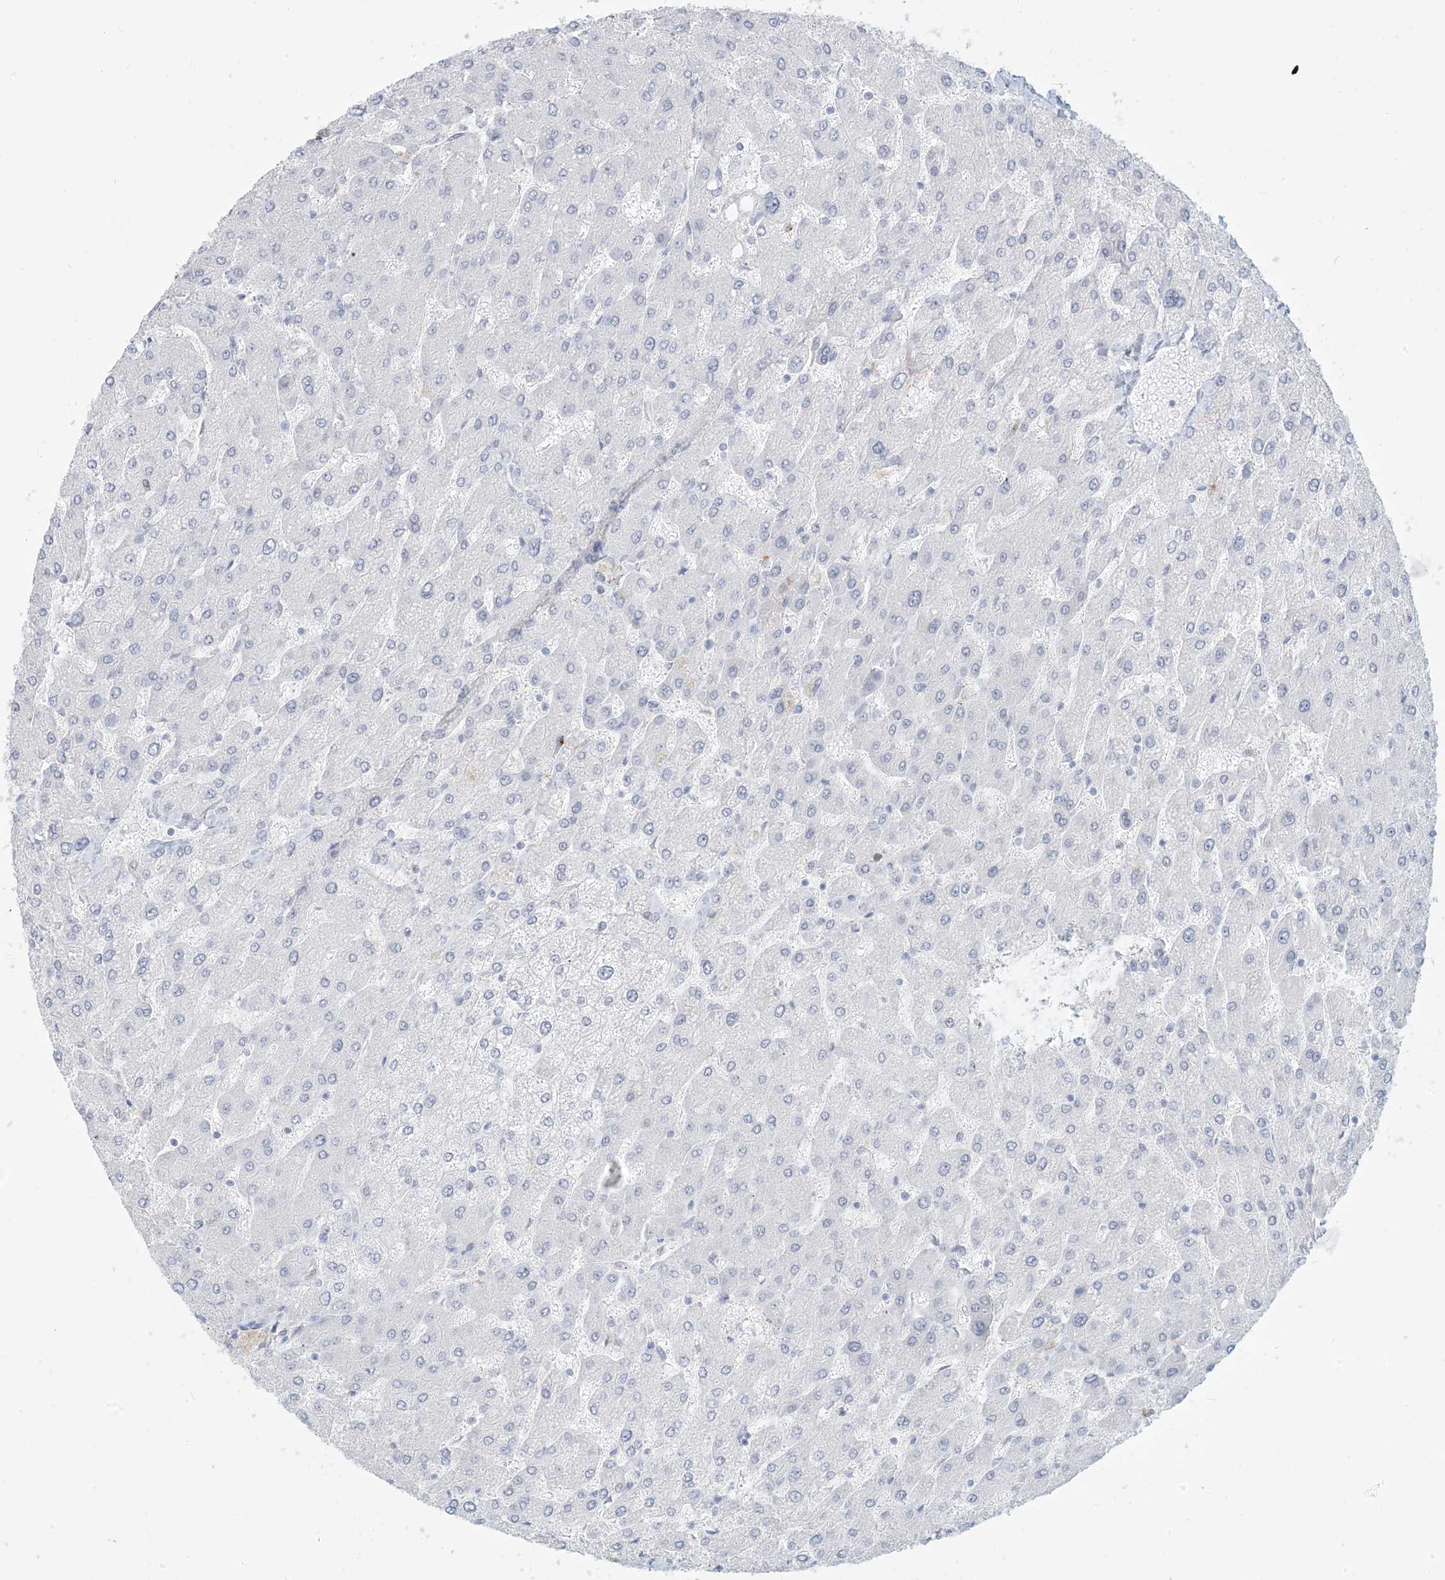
{"staining": {"intensity": "negative", "quantity": "none", "location": "none"}, "tissue": "liver", "cell_type": "Cholangiocytes", "image_type": "normal", "snomed": [{"axis": "morphology", "description": "Normal tissue, NOS"}, {"axis": "topography", "description": "Liver"}], "caption": "Benign liver was stained to show a protein in brown. There is no significant positivity in cholangiocytes. Nuclei are stained in blue.", "gene": "HLA", "patient": {"sex": "male", "age": 55}}